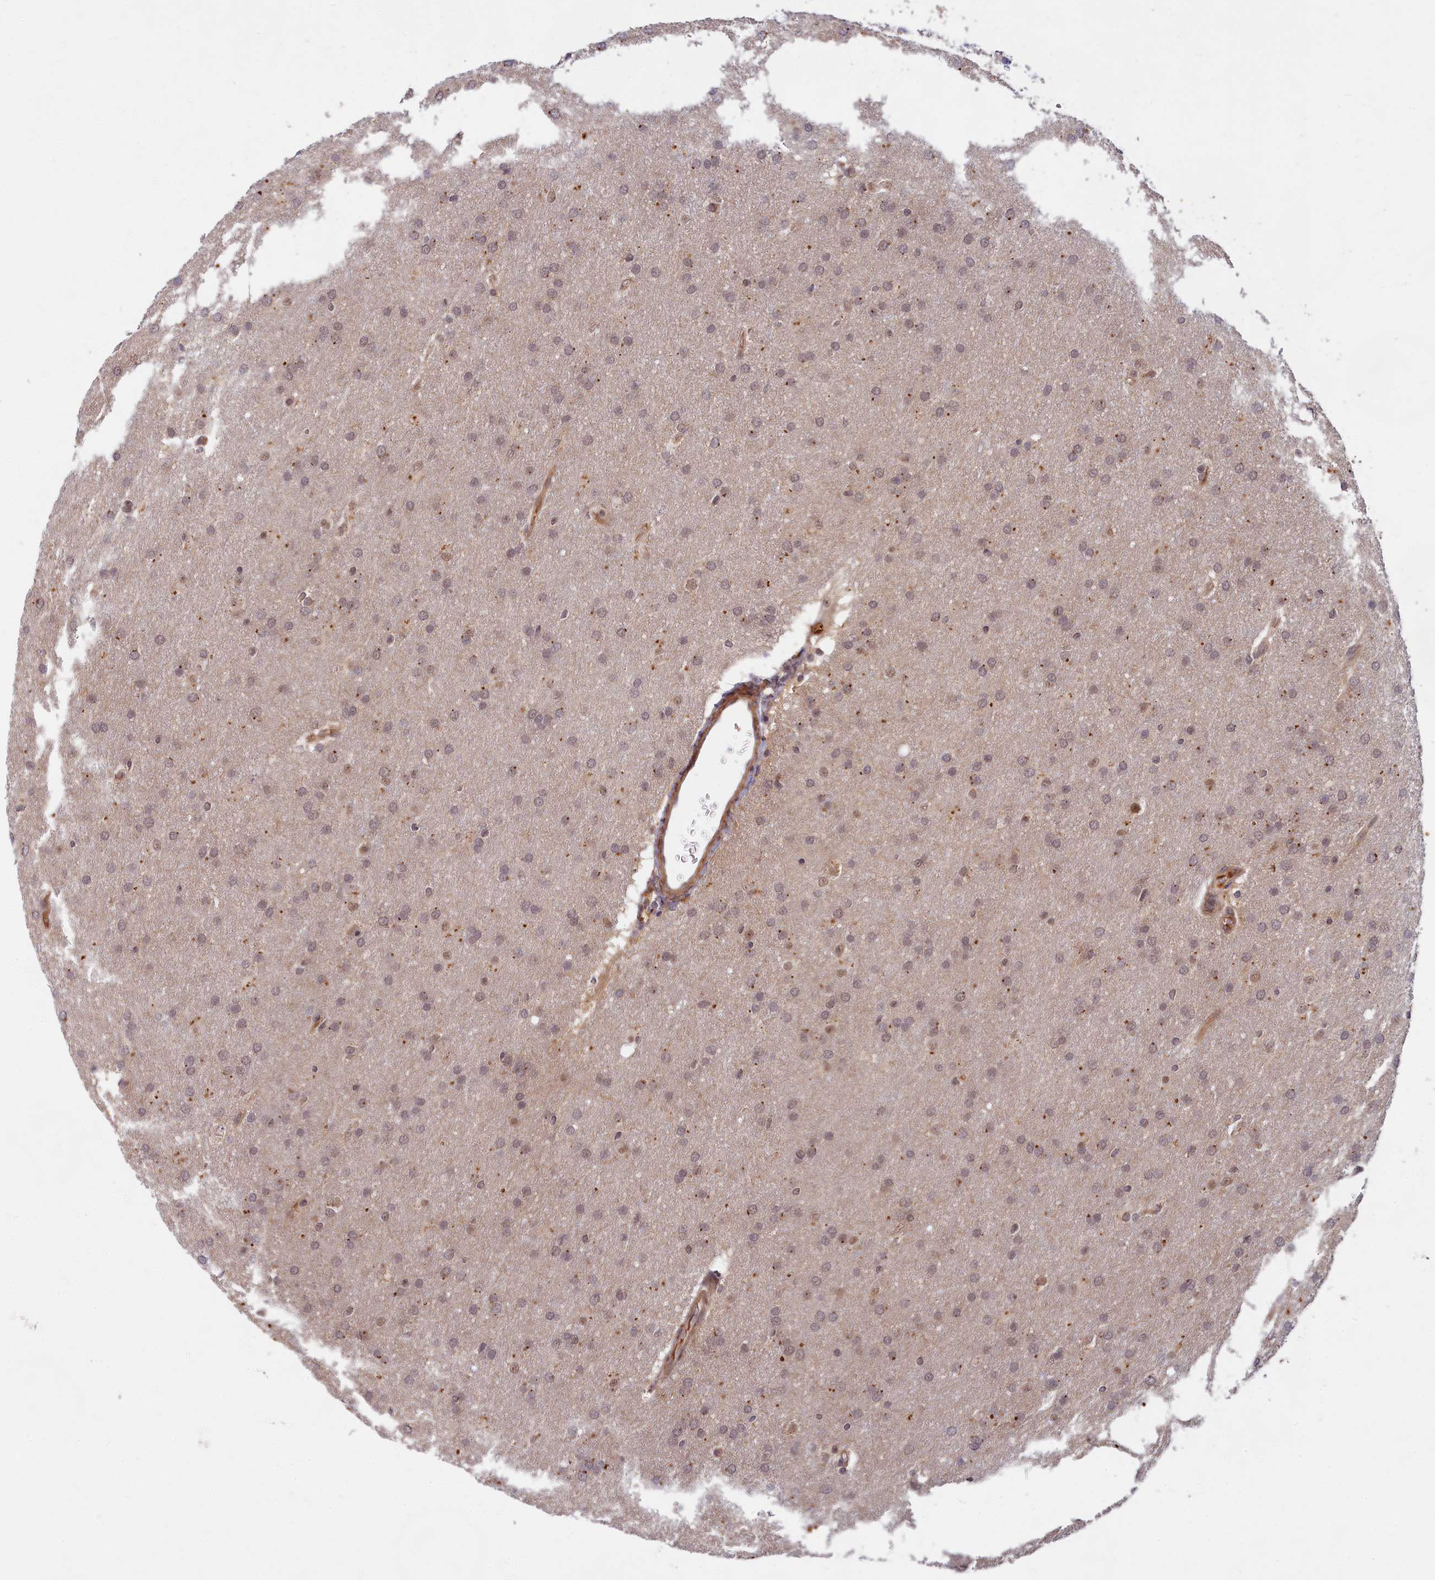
{"staining": {"intensity": "negative", "quantity": "none", "location": "none"}, "tissue": "glioma", "cell_type": "Tumor cells", "image_type": "cancer", "snomed": [{"axis": "morphology", "description": "Glioma, malignant, Low grade"}, {"axis": "topography", "description": "Brain"}], "caption": "Immunohistochemistry (IHC) micrograph of low-grade glioma (malignant) stained for a protein (brown), which reveals no staining in tumor cells.", "gene": "EARS2", "patient": {"sex": "female", "age": 32}}